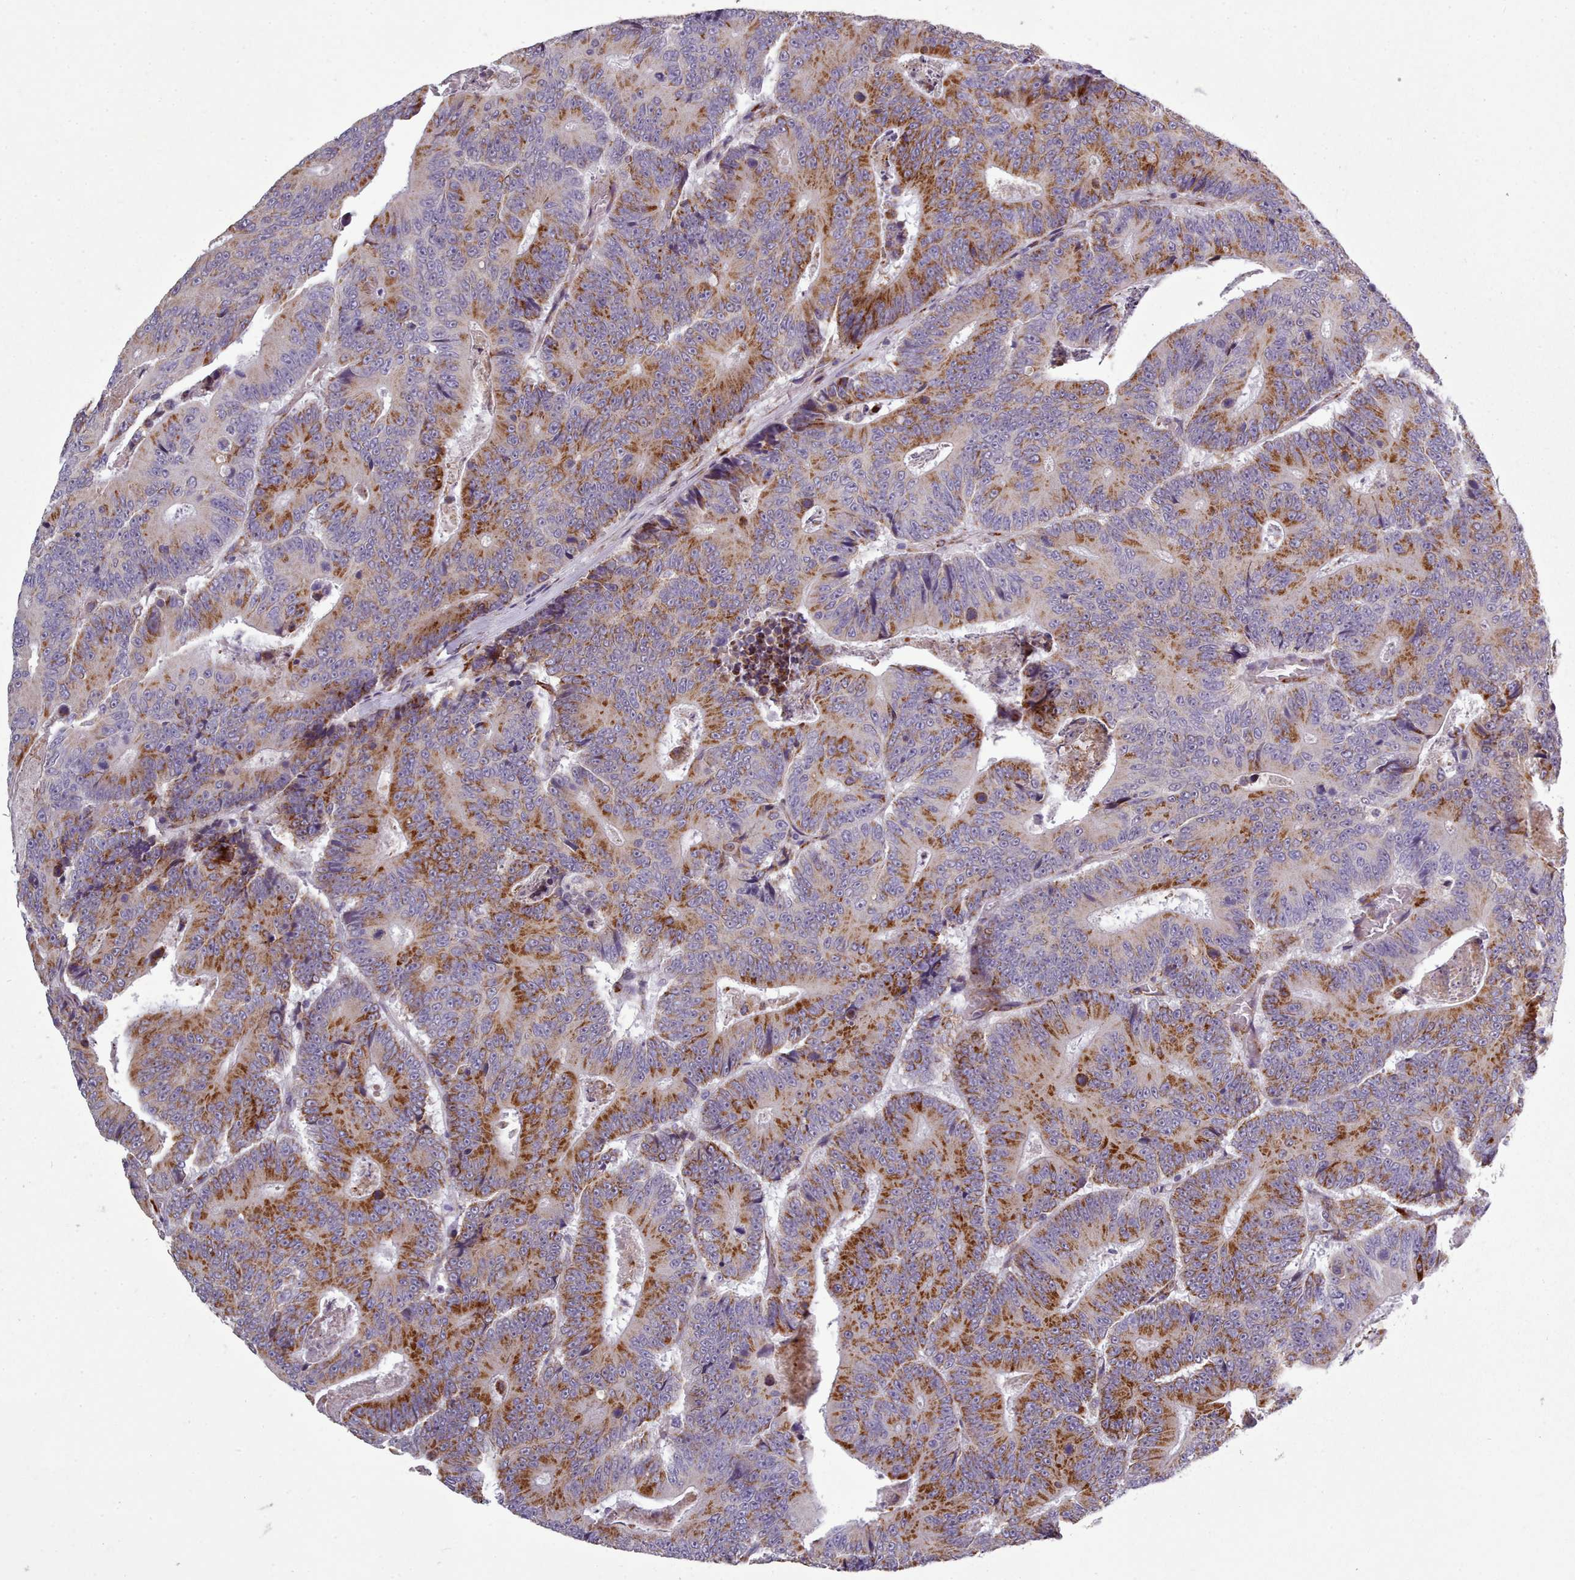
{"staining": {"intensity": "strong", "quantity": "25%-75%", "location": "cytoplasmic/membranous"}, "tissue": "colorectal cancer", "cell_type": "Tumor cells", "image_type": "cancer", "snomed": [{"axis": "morphology", "description": "Adenocarcinoma, NOS"}, {"axis": "topography", "description": "Colon"}], "caption": "Protein staining by immunohistochemistry (IHC) exhibits strong cytoplasmic/membranous expression in about 25%-75% of tumor cells in colorectal adenocarcinoma.", "gene": "FKBP10", "patient": {"sex": "male", "age": 83}}